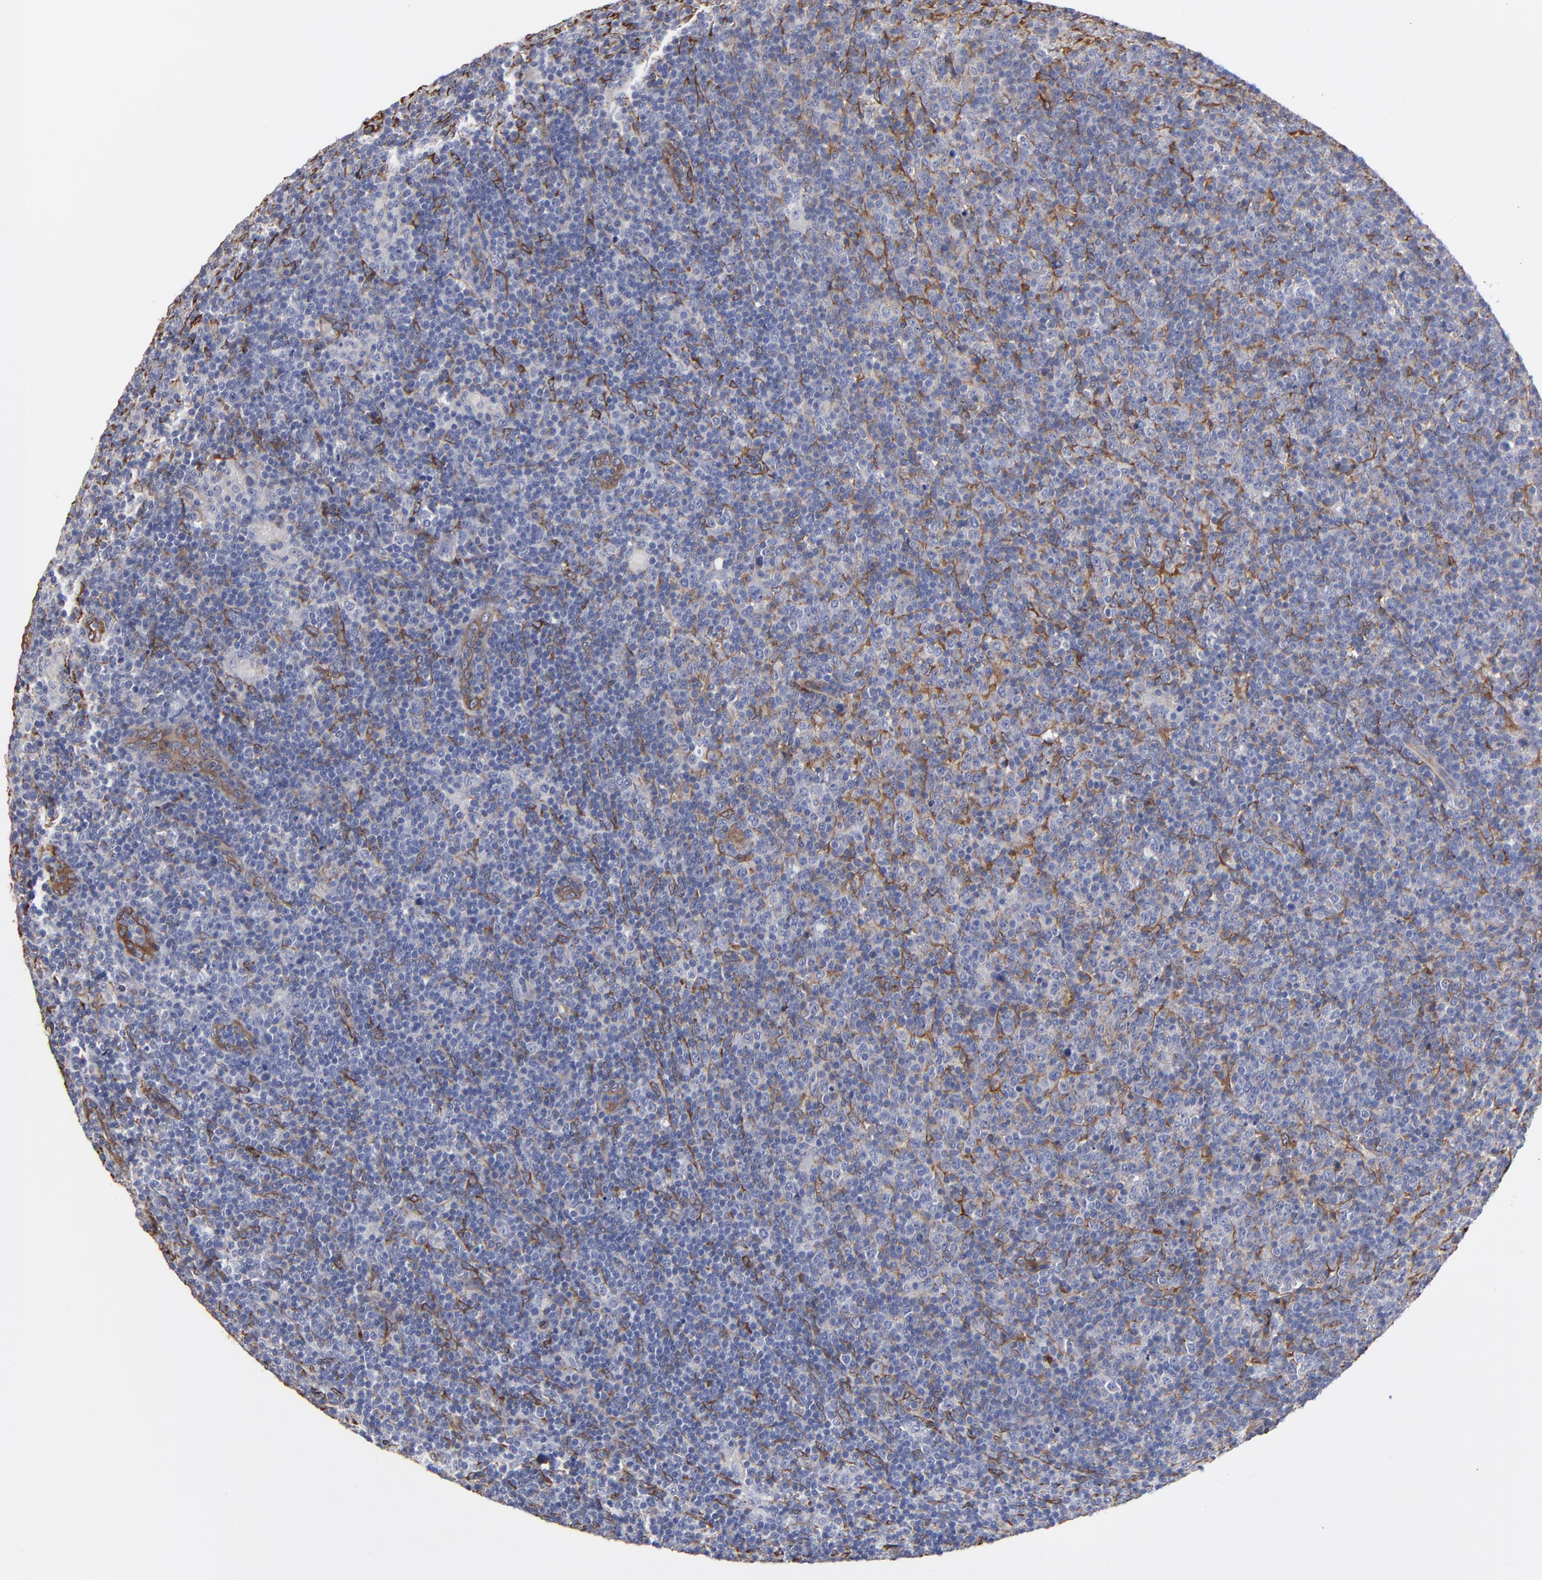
{"staining": {"intensity": "strong", "quantity": "<25%", "location": "cytoplasmic/membranous"}, "tissue": "lymphoma", "cell_type": "Tumor cells", "image_type": "cancer", "snomed": [{"axis": "morphology", "description": "Malignant lymphoma, non-Hodgkin's type, Low grade"}, {"axis": "topography", "description": "Lymph node"}], "caption": "A histopathology image of human lymphoma stained for a protein demonstrates strong cytoplasmic/membranous brown staining in tumor cells.", "gene": "CILP", "patient": {"sex": "male", "age": 70}}